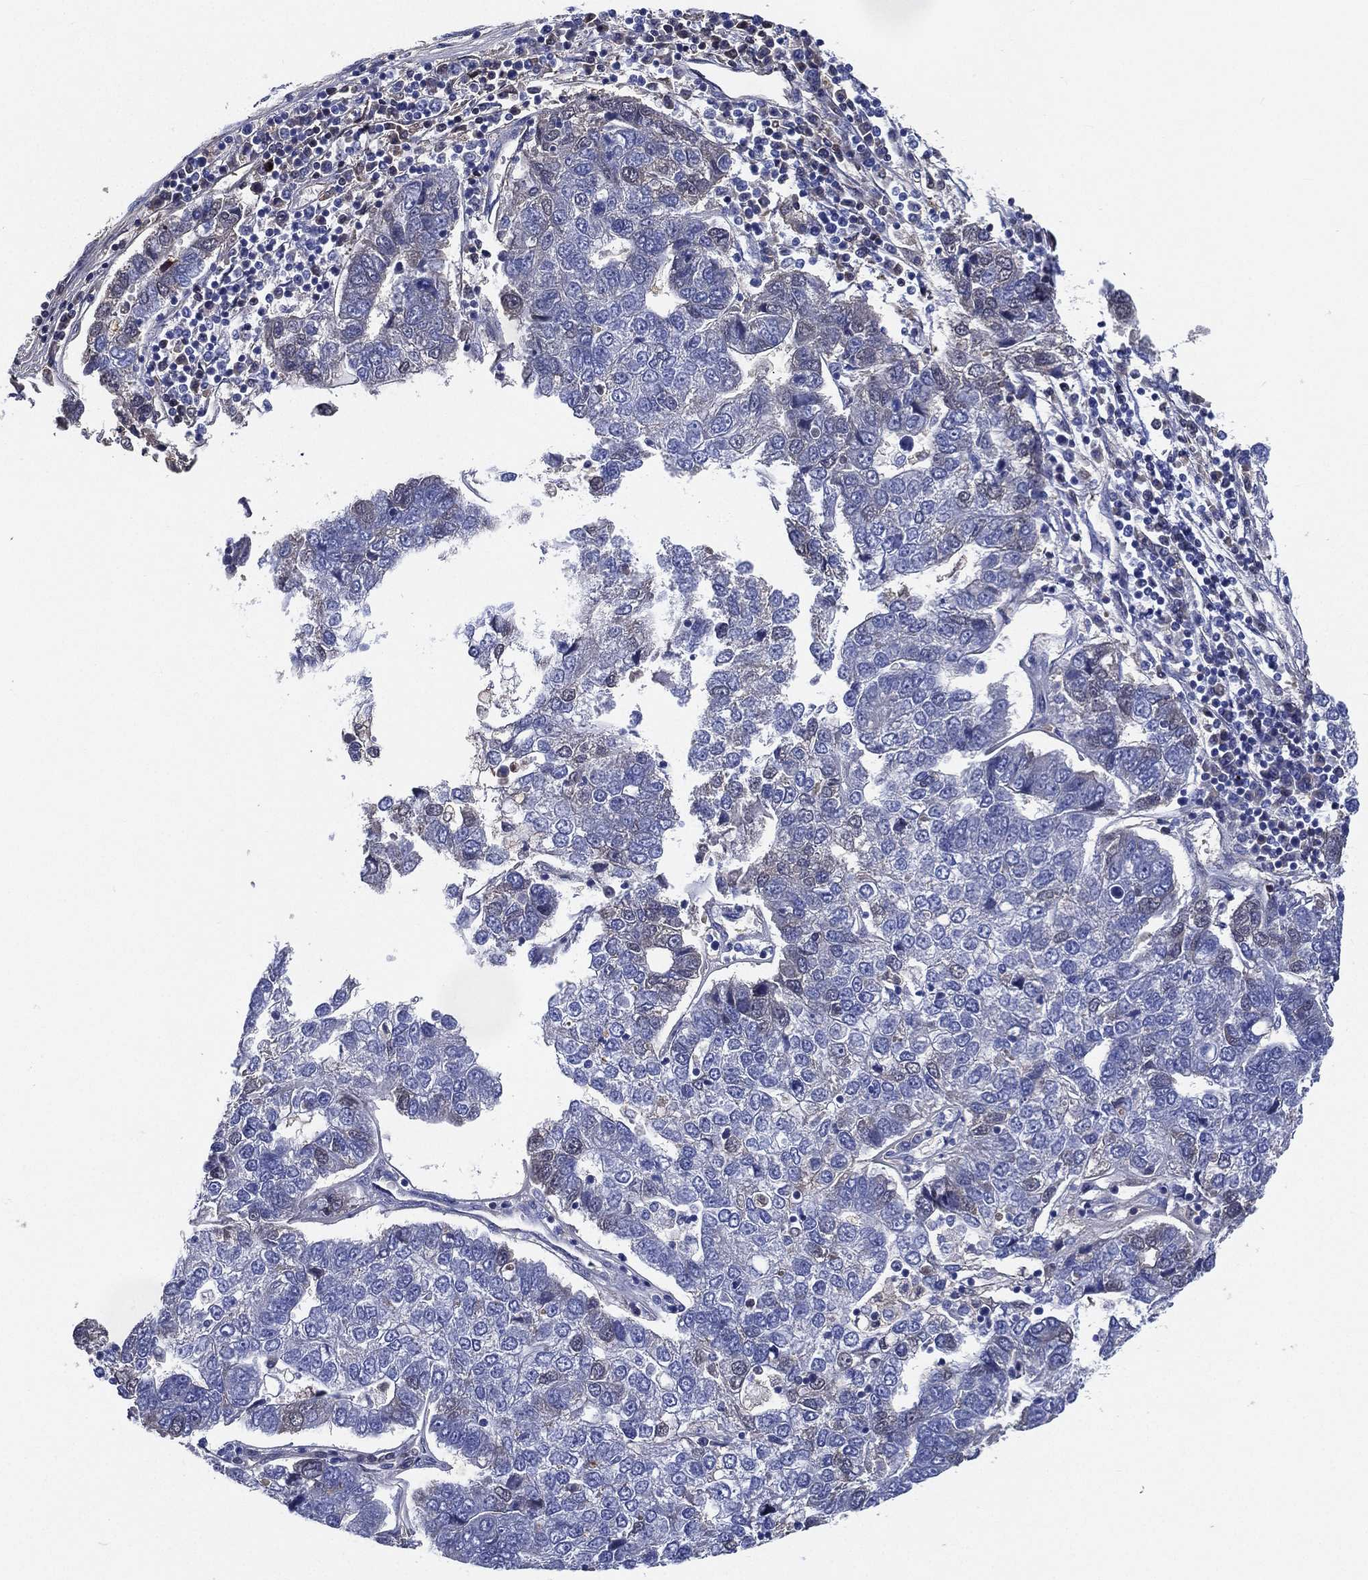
{"staining": {"intensity": "negative", "quantity": "none", "location": "none"}, "tissue": "pancreatic cancer", "cell_type": "Tumor cells", "image_type": "cancer", "snomed": [{"axis": "morphology", "description": "Adenocarcinoma, NOS"}, {"axis": "topography", "description": "Pancreas"}], "caption": "Tumor cells are negative for brown protein staining in adenocarcinoma (pancreatic).", "gene": "TMPRSS11D", "patient": {"sex": "female", "age": 61}}